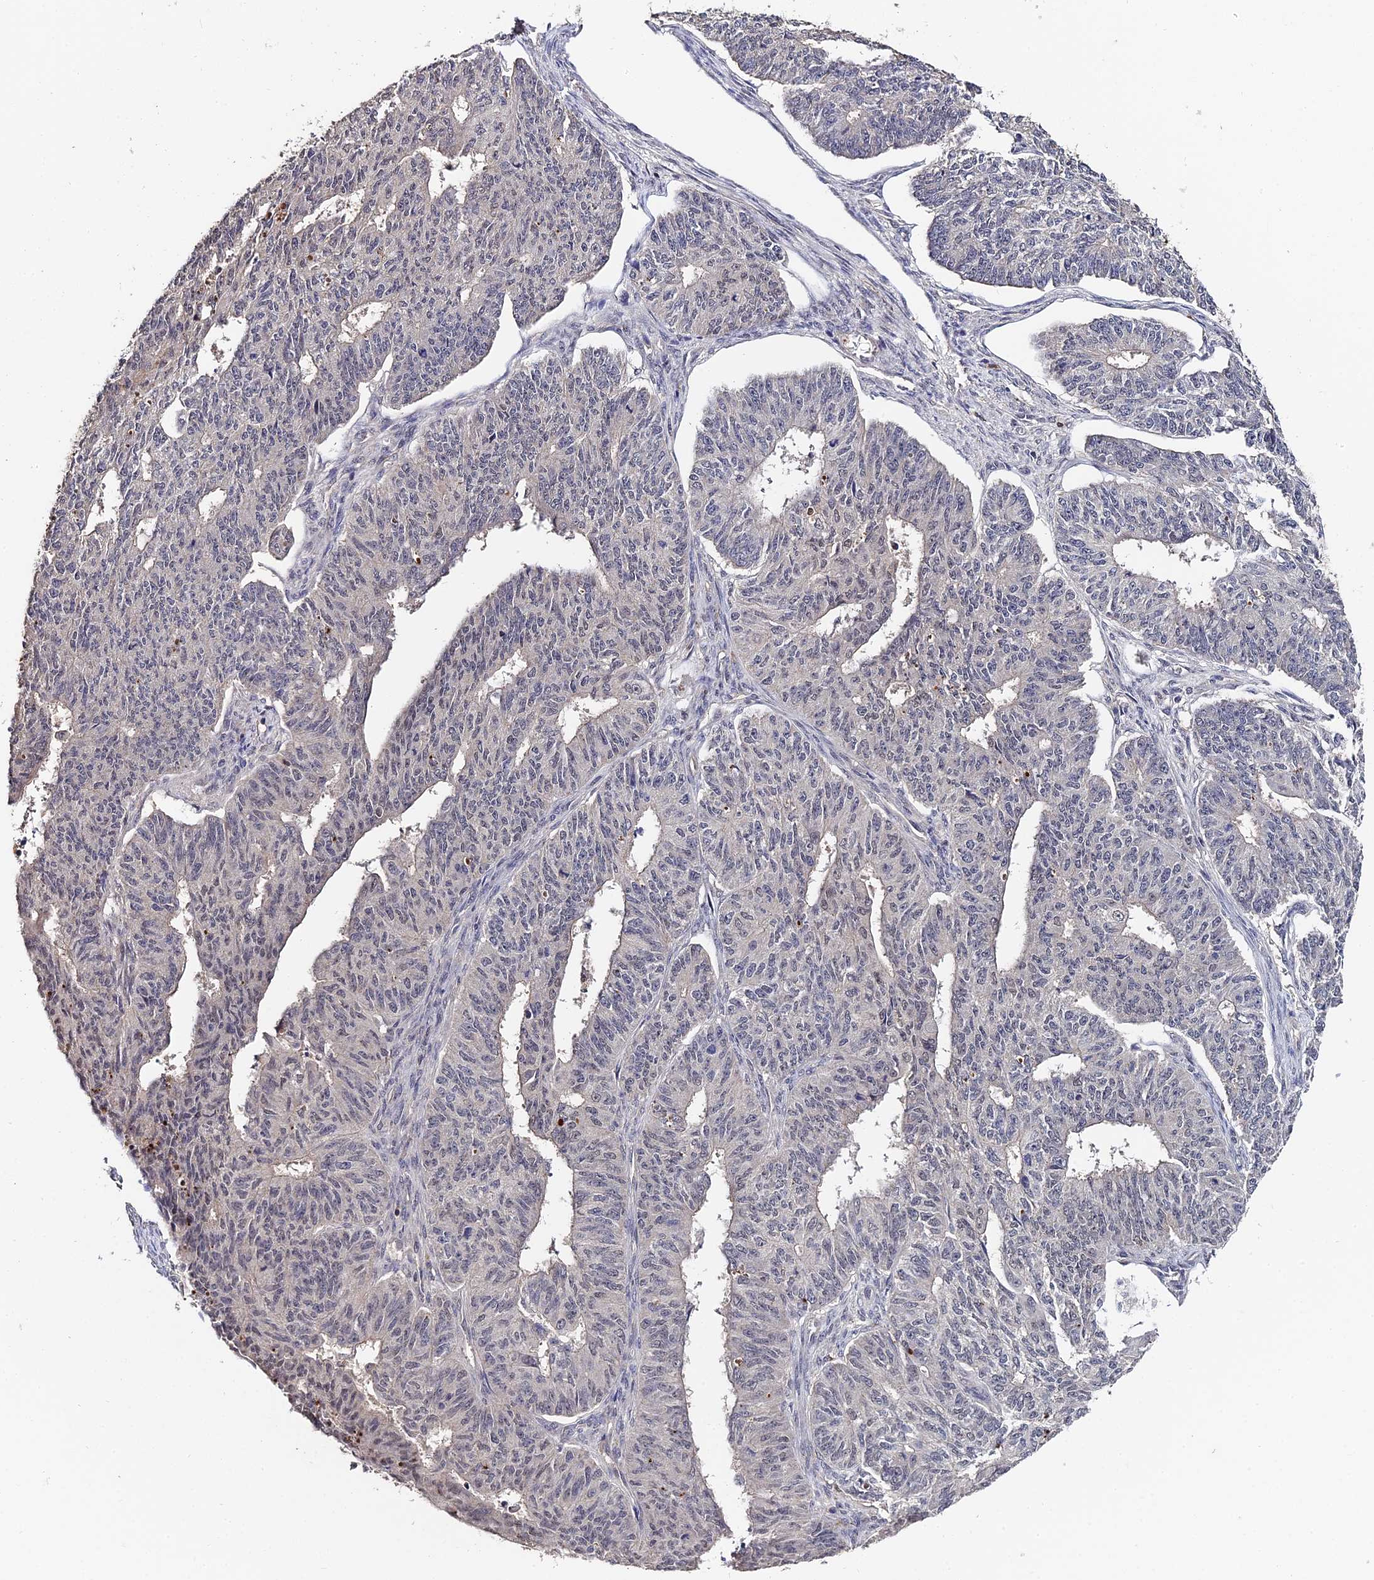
{"staining": {"intensity": "negative", "quantity": "none", "location": "none"}, "tissue": "endometrial cancer", "cell_type": "Tumor cells", "image_type": "cancer", "snomed": [{"axis": "morphology", "description": "Adenocarcinoma, NOS"}, {"axis": "topography", "description": "Endometrium"}], "caption": "Immunohistochemical staining of endometrial cancer exhibits no significant positivity in tumor cells. (Stains: DAB immunohistochemistry (IHC) with hematoxylin counter stain, Microscopy: brightfield microscopy at high magnification).", "gene": "LSM5", "patient": {"sex": "female", "age": 32}}